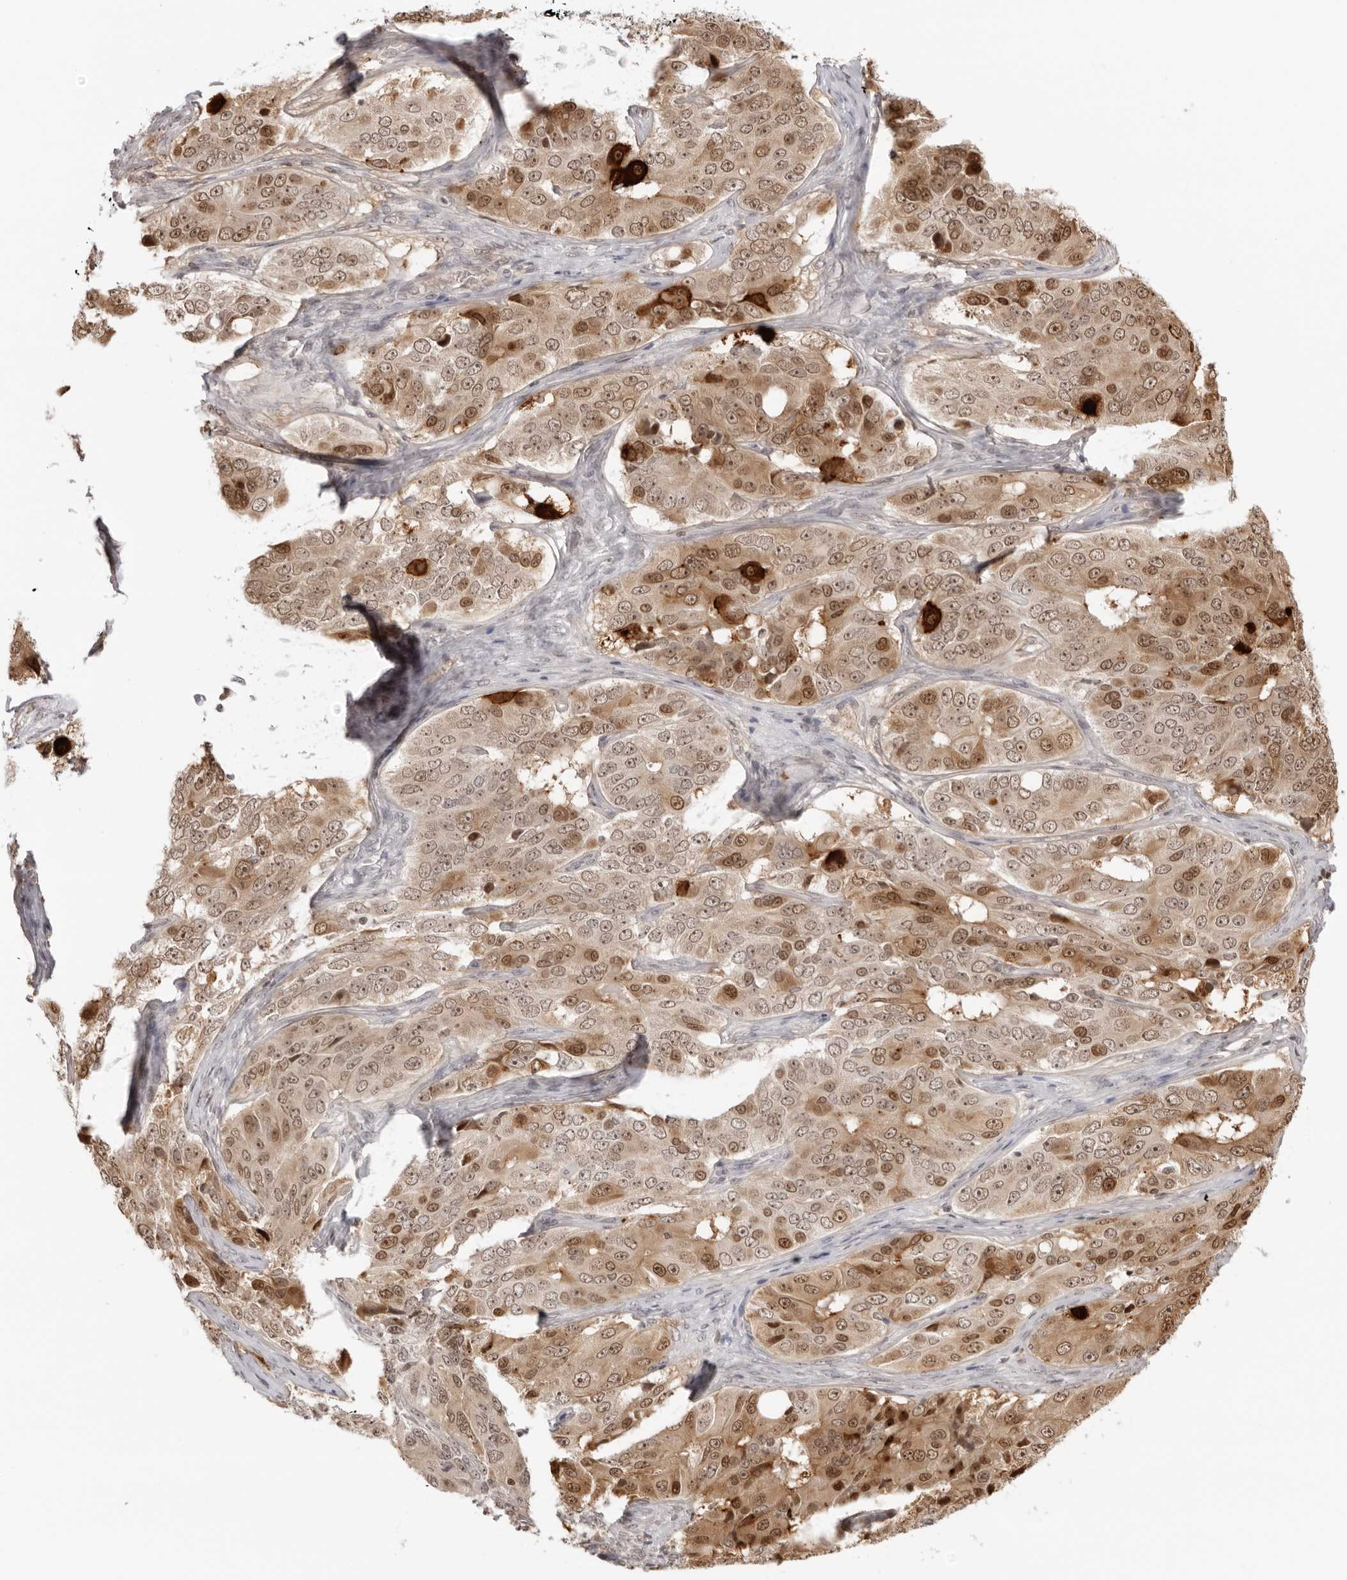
{"staining": {"intensity": "moderate", "quantity": ">75%", "location": "cytoplasmic/membranous,nuclear"}, "tissue": "ovarian cancer", "cell_type": "Tumor cells", "image_type": "cancer", "snomed": [{"axis": "morphology", "description": "Carcinoma, endometroid"}, {"axis": "topography", "description": "Ovary"}], "caption": "Protein staining of ovarian cancer tissue exhibits moderate cytoplasmic/membranous and nuclear staining in about >75% of tumor cells.", "gene": "RNF146", "patient": {"sex": "female", "age": 51}}